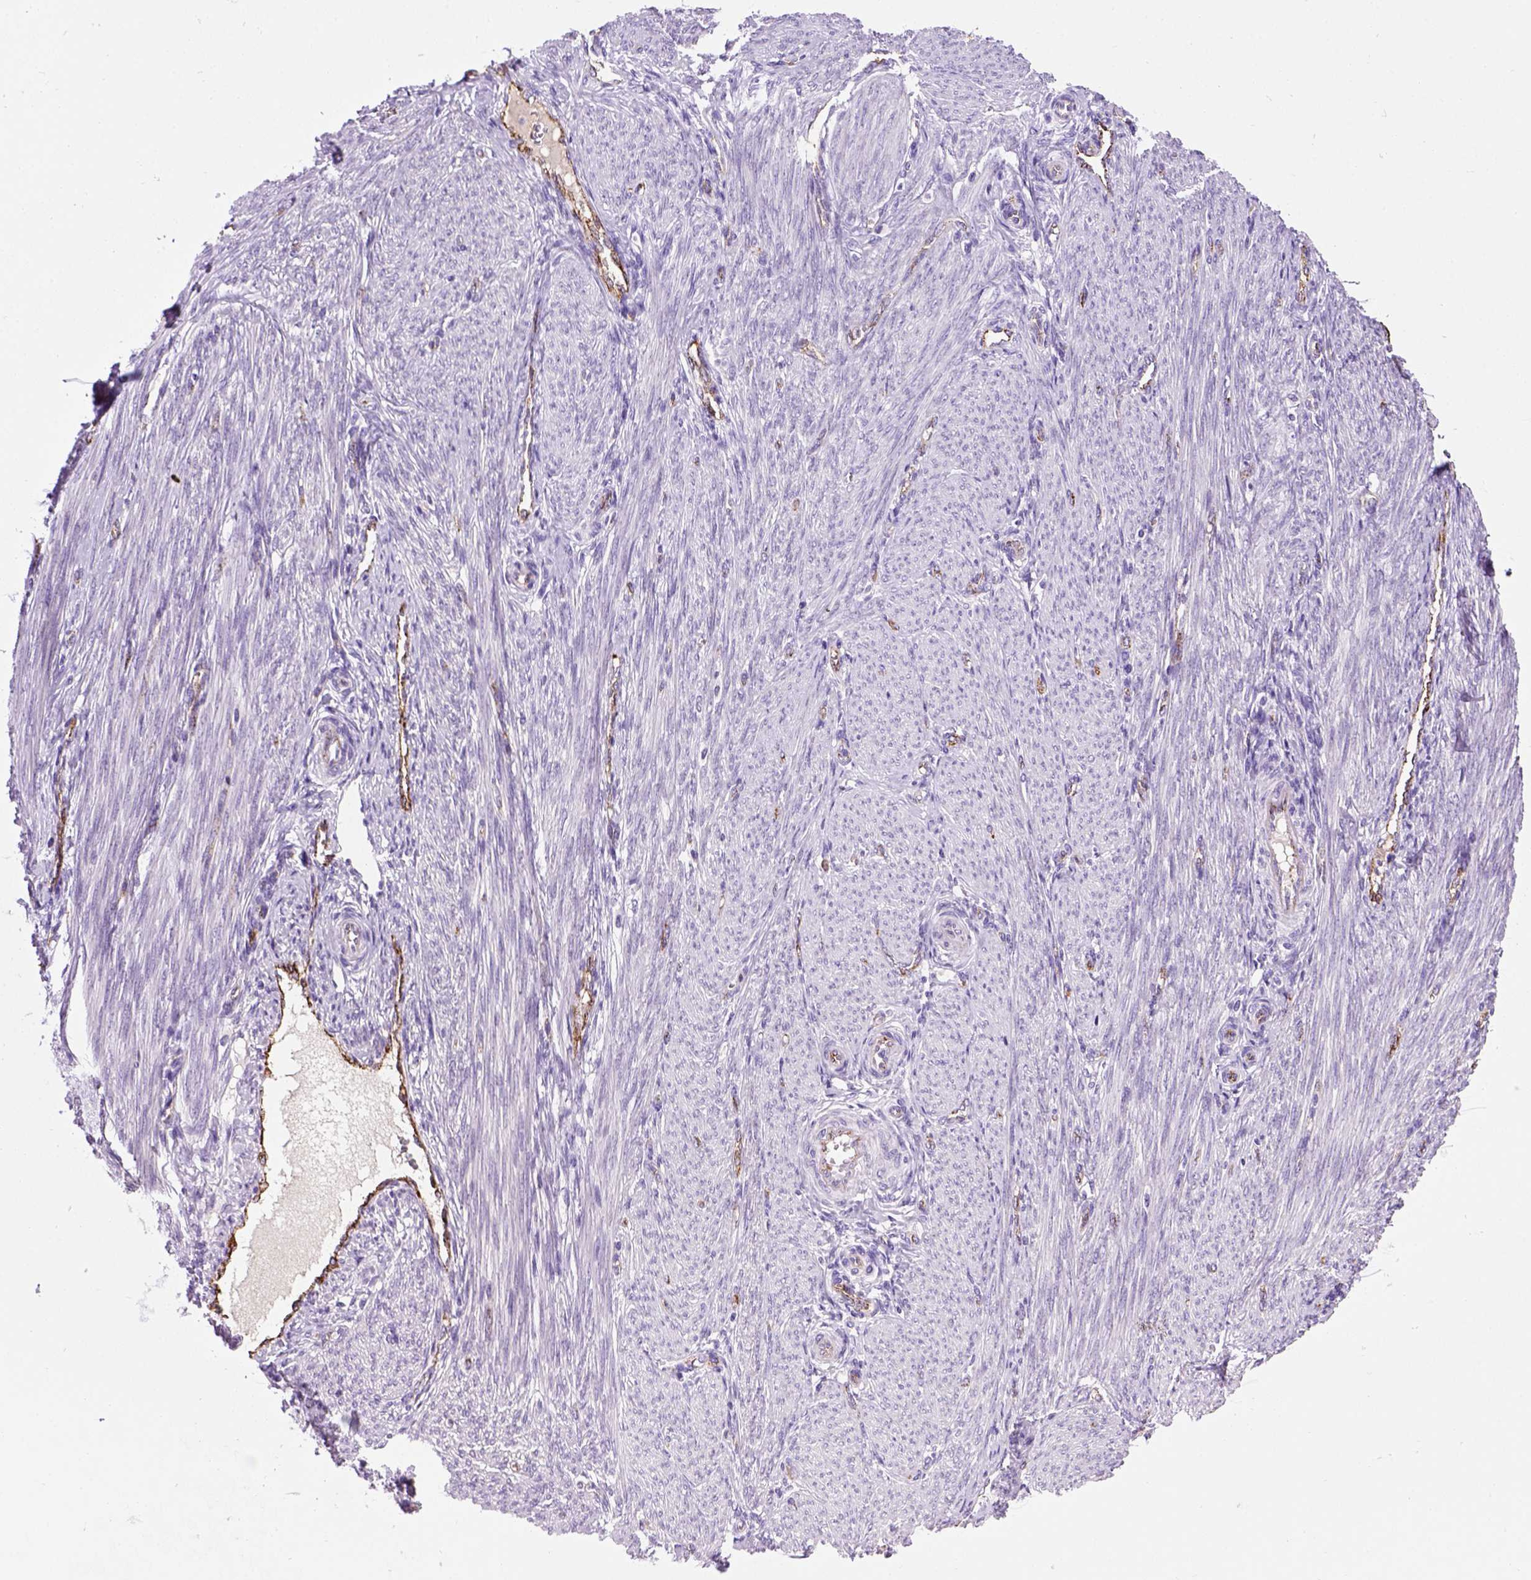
{"staining": {"intensity": "negative", "quantity": "none", "location": "none"}, "tissue": "endometrium", "cell_type": "Cells in endometrial stroma", "image_type": "normal", "snomed": [{"axis": "morphology", "description": "Normal tissue, NOS"}, {"axis": "topography", "description": "Endometrium"}], "caption": "High magnification brightfield microscopy of benign endometrium stained with DAB (brown) and counterstained with hematoxylin (blue): cells in endometrial stroma show no significant staining. Nuclei are stained in blue.", "gene": "VWF", "patient": {"sex": "female", "age": 39}}